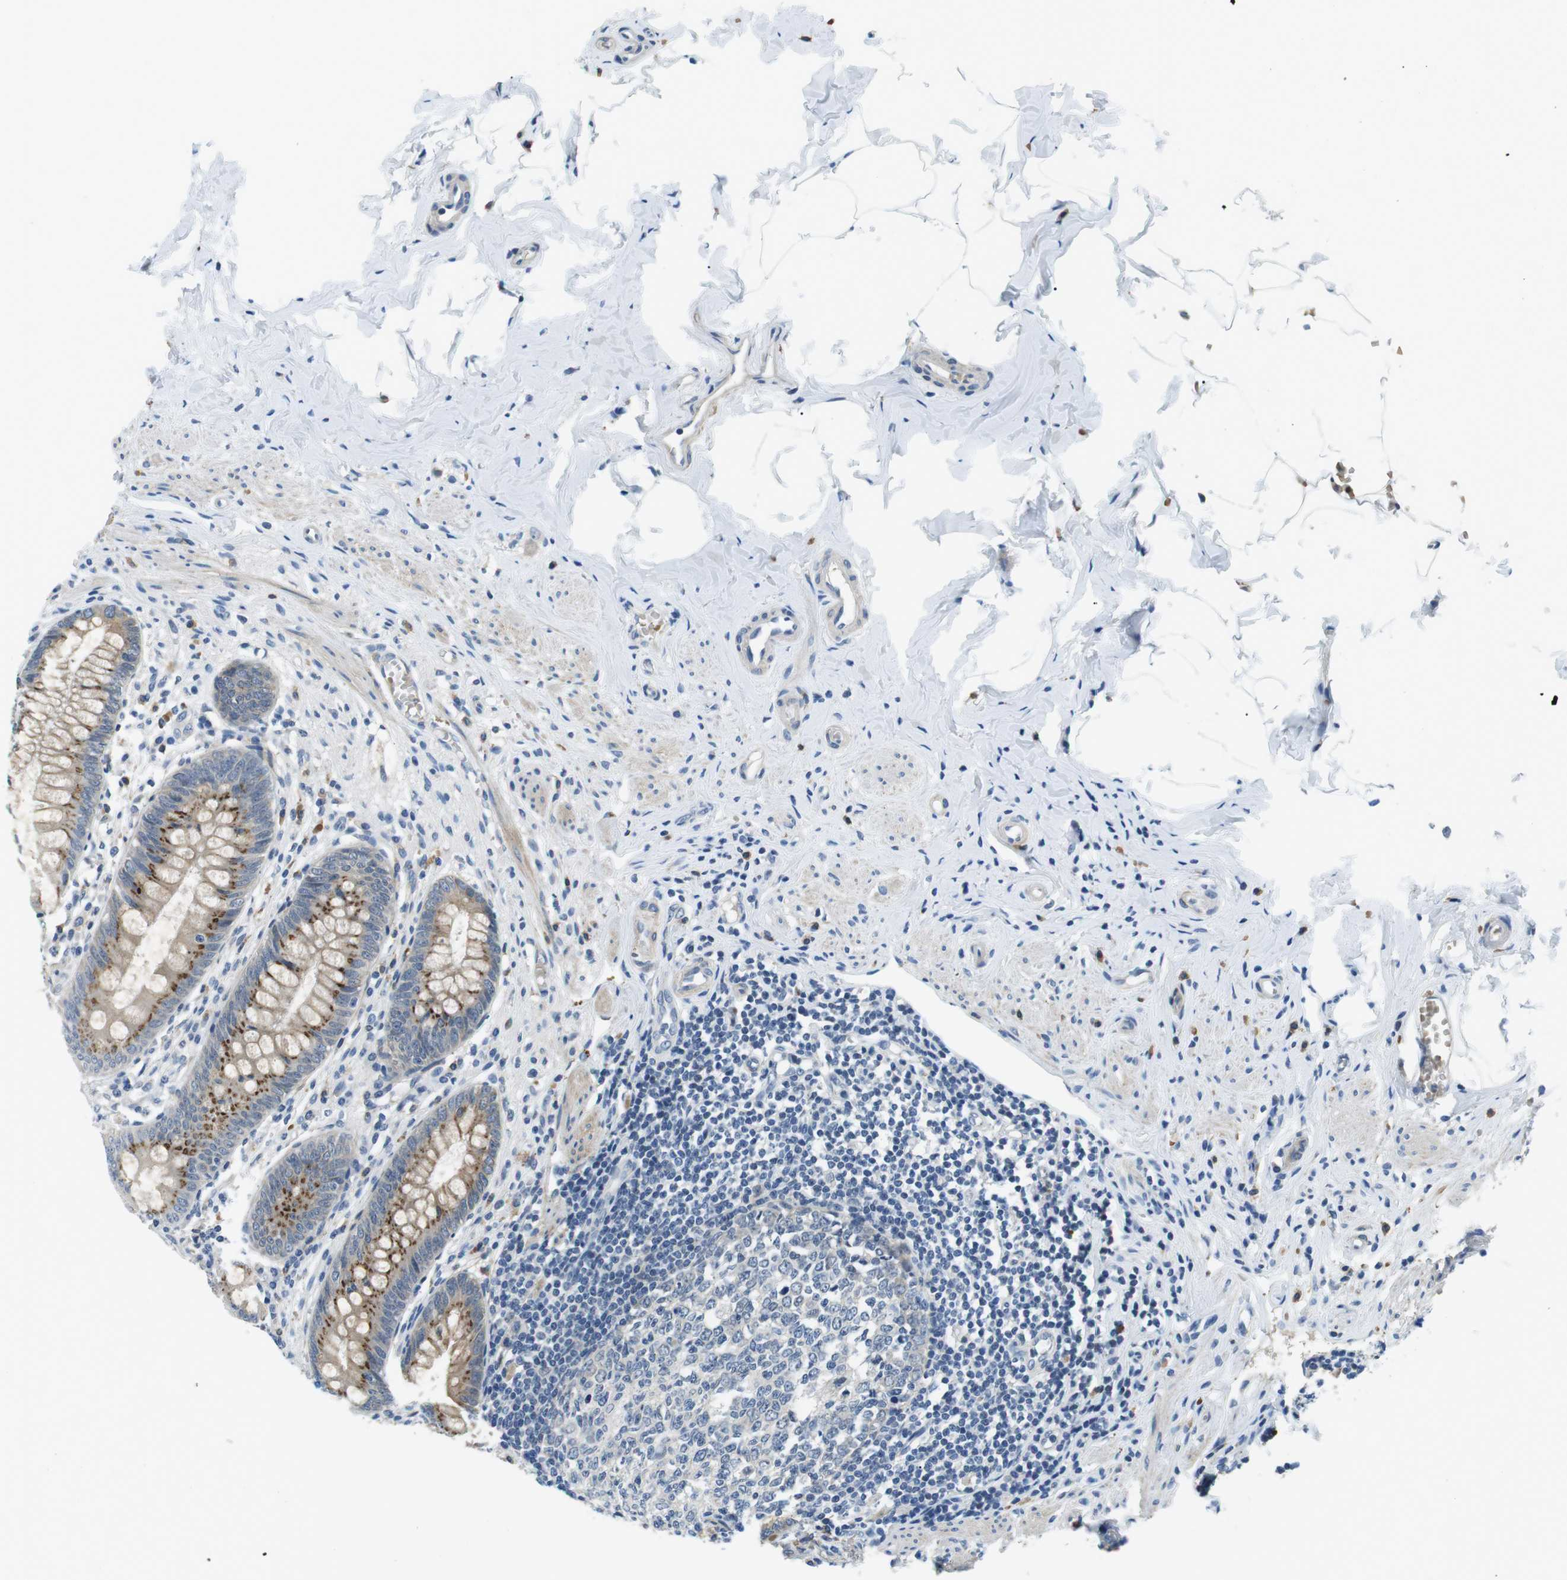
{"staining": {"intensity": "moderate", "quantity": ">75%", "location": "cytoplasmic/membranous"}, "tissue": "appendix", "cell_type": "Glandular cells", "image_type": "normal", "snomed": [{"axis": "morphology", "description": "Normal tissue, NOS"}, {"axis": "topography", "description": "Appendix"}], "caption": "Immunohistochemistry (IHC) (DAB) staining of normal appendix shows moderate cytoplasmic/membranous protein positivity in about >75% of glandular cells. (Brightfield microscopy of DAB IHC at high magnification).", "gene": "WSCD1", "patient": {"sex": "male", "age": 56}}